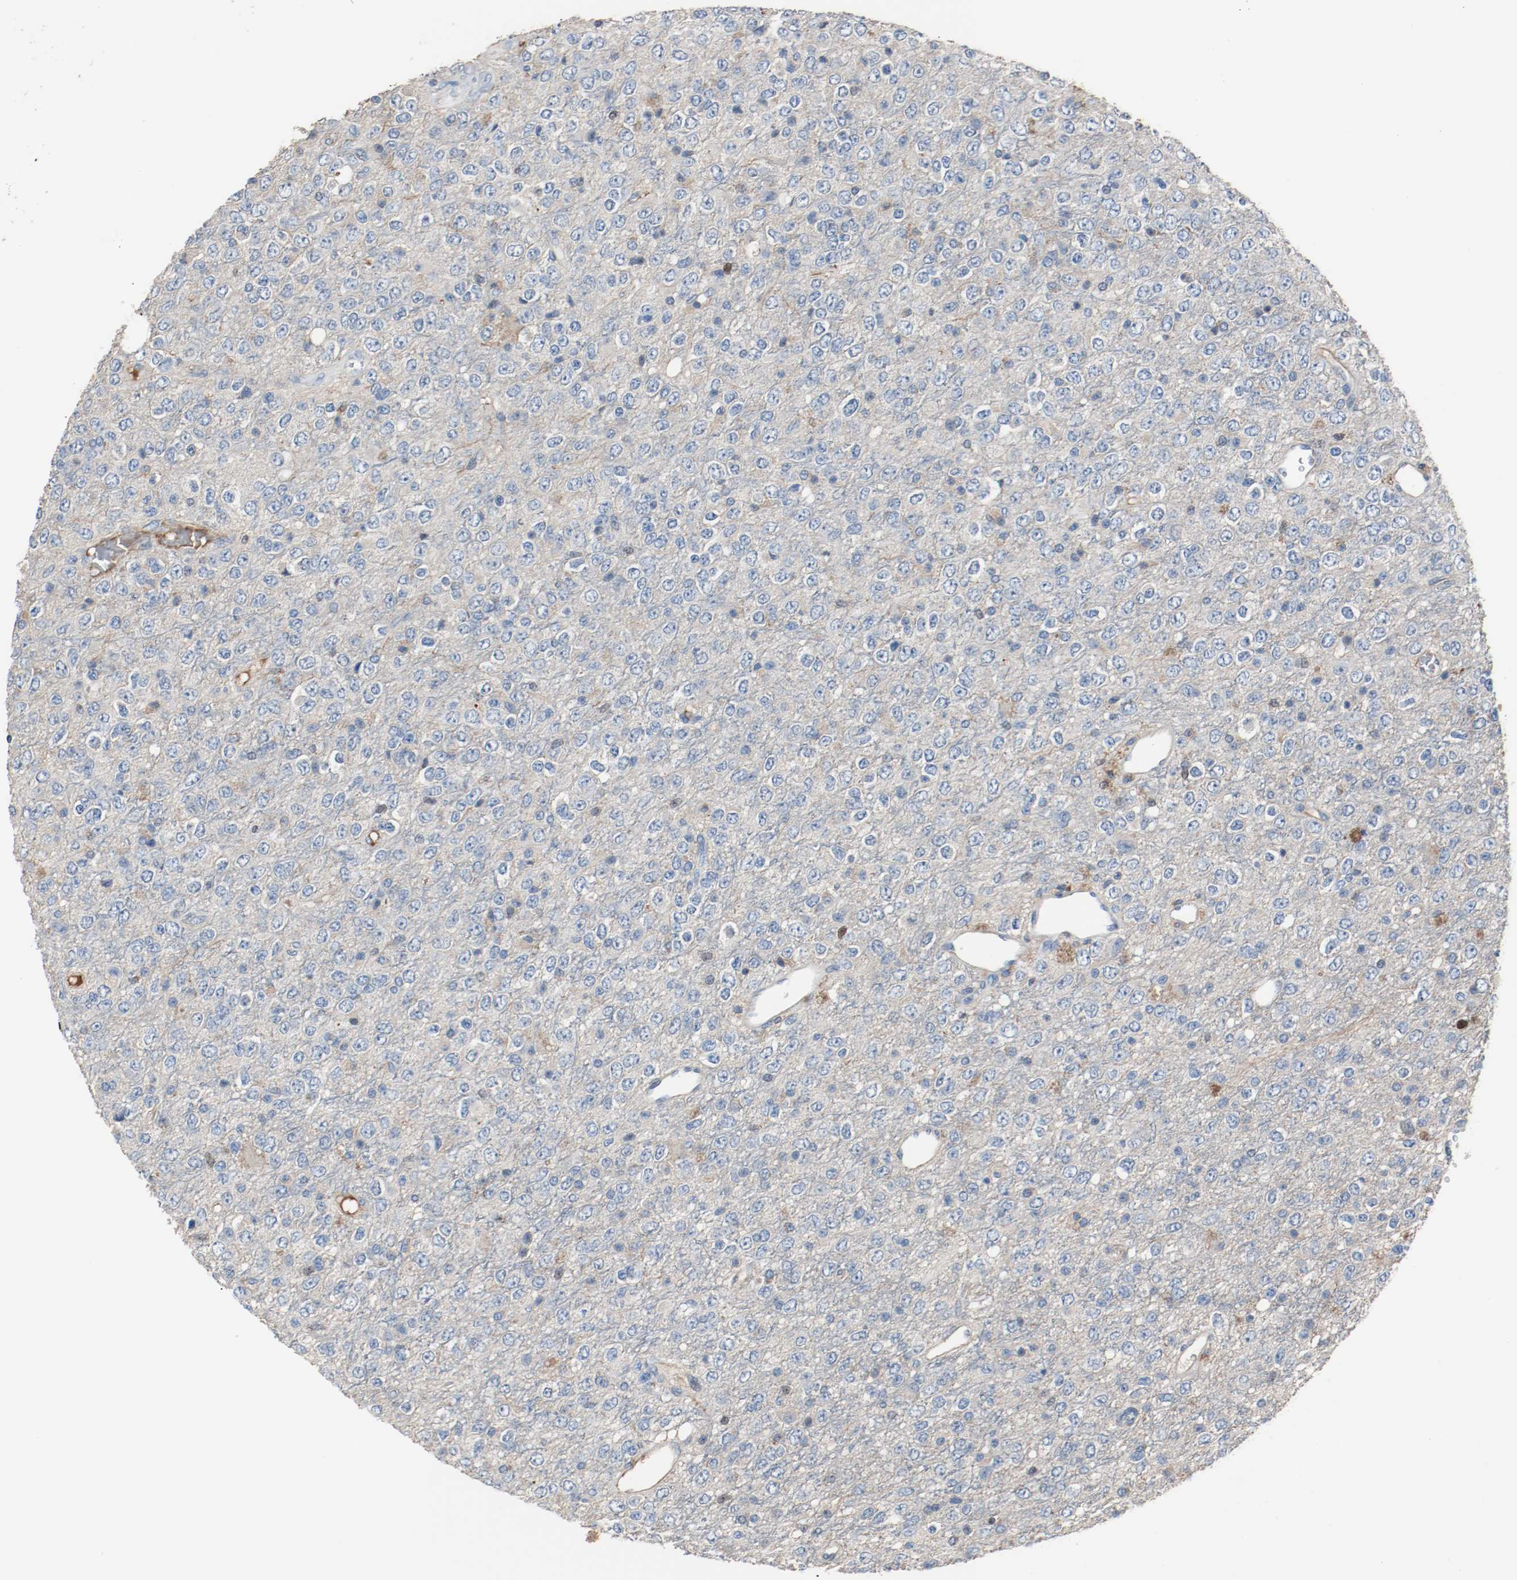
{"staining": {"intensity": "negative", "quantity": "none", "location": "none"}, "tissue": "glioma", "cell_type": "Tumor cells", "image_type": "cancer", "snomed": [{"axis": "morphology", "description": "Glioma, malignant, High grade"}, {"axis": "topography", "description": "pancreas cauda"}], "caption": "Protein analysis of glioma demonstrates no significant staining in tumor cells. The staining is performed using DAB brown chromogen with nuclei counter-stained in using hematoxylin.", "gene": "BLK", "patient": {"sex": "male", "age": 60}}